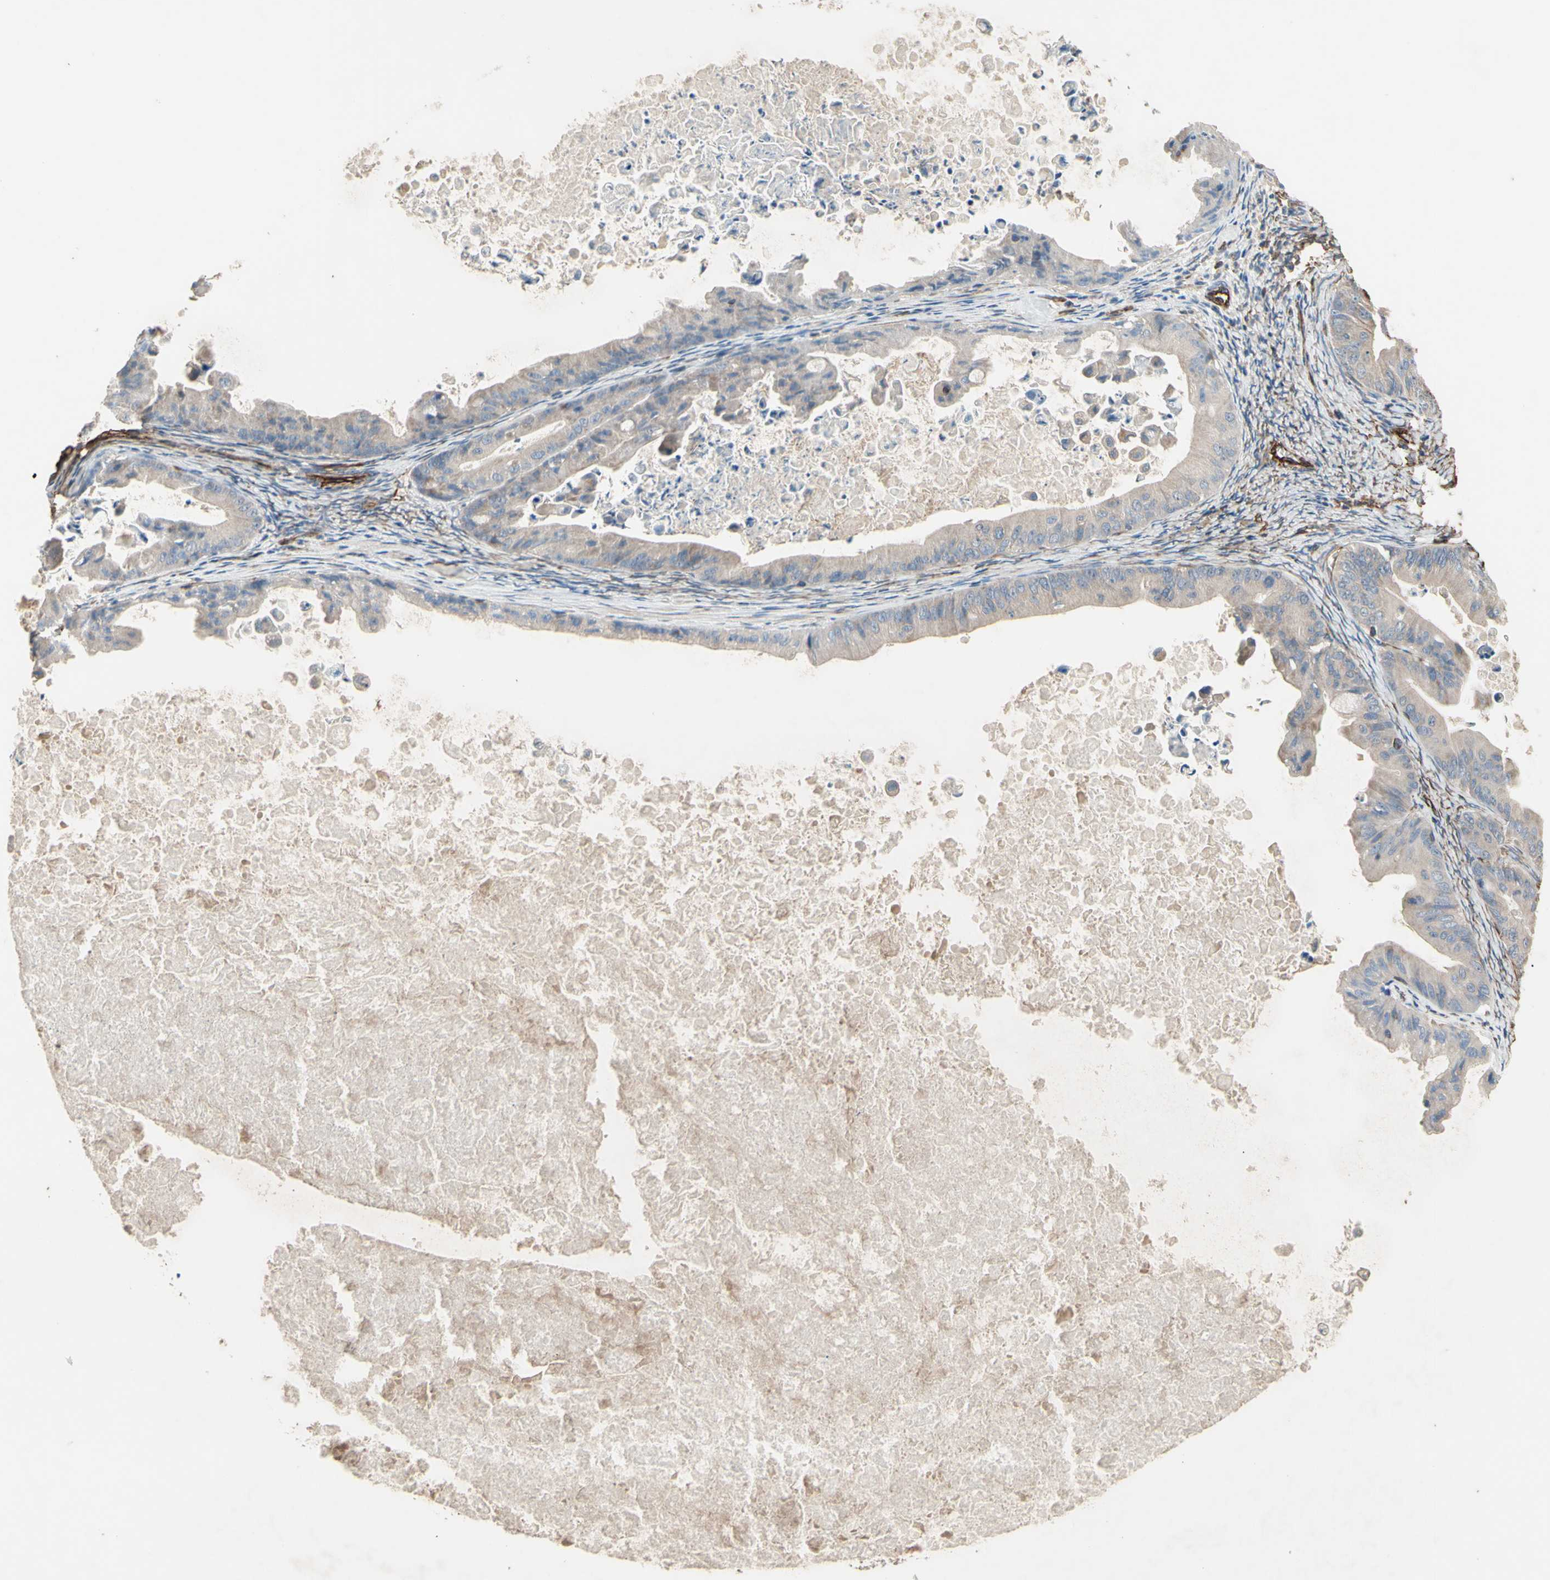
{"staining": {"intensity": "weak", "quantity": "<25%", "location": "cytoplasmic/membranous"}, "tissue": "ovarian cancer", "cell_type": "Tumor cells", "image_type": "cancer", "snomed": [{"axis": "morphology", "description": "Cystadenocarcinoma, mucinous, NOS"}, {"axis": "topography", "description": "Ovary"}], "caption": "Human mucinous cystadenocarcinoma (ovarian) stained for a protein using immunohistochemistry (IHC) reveals no staining in tumor cells.", "gene": "TRAF2", "patient": {"sex": "female", "age": 37}}